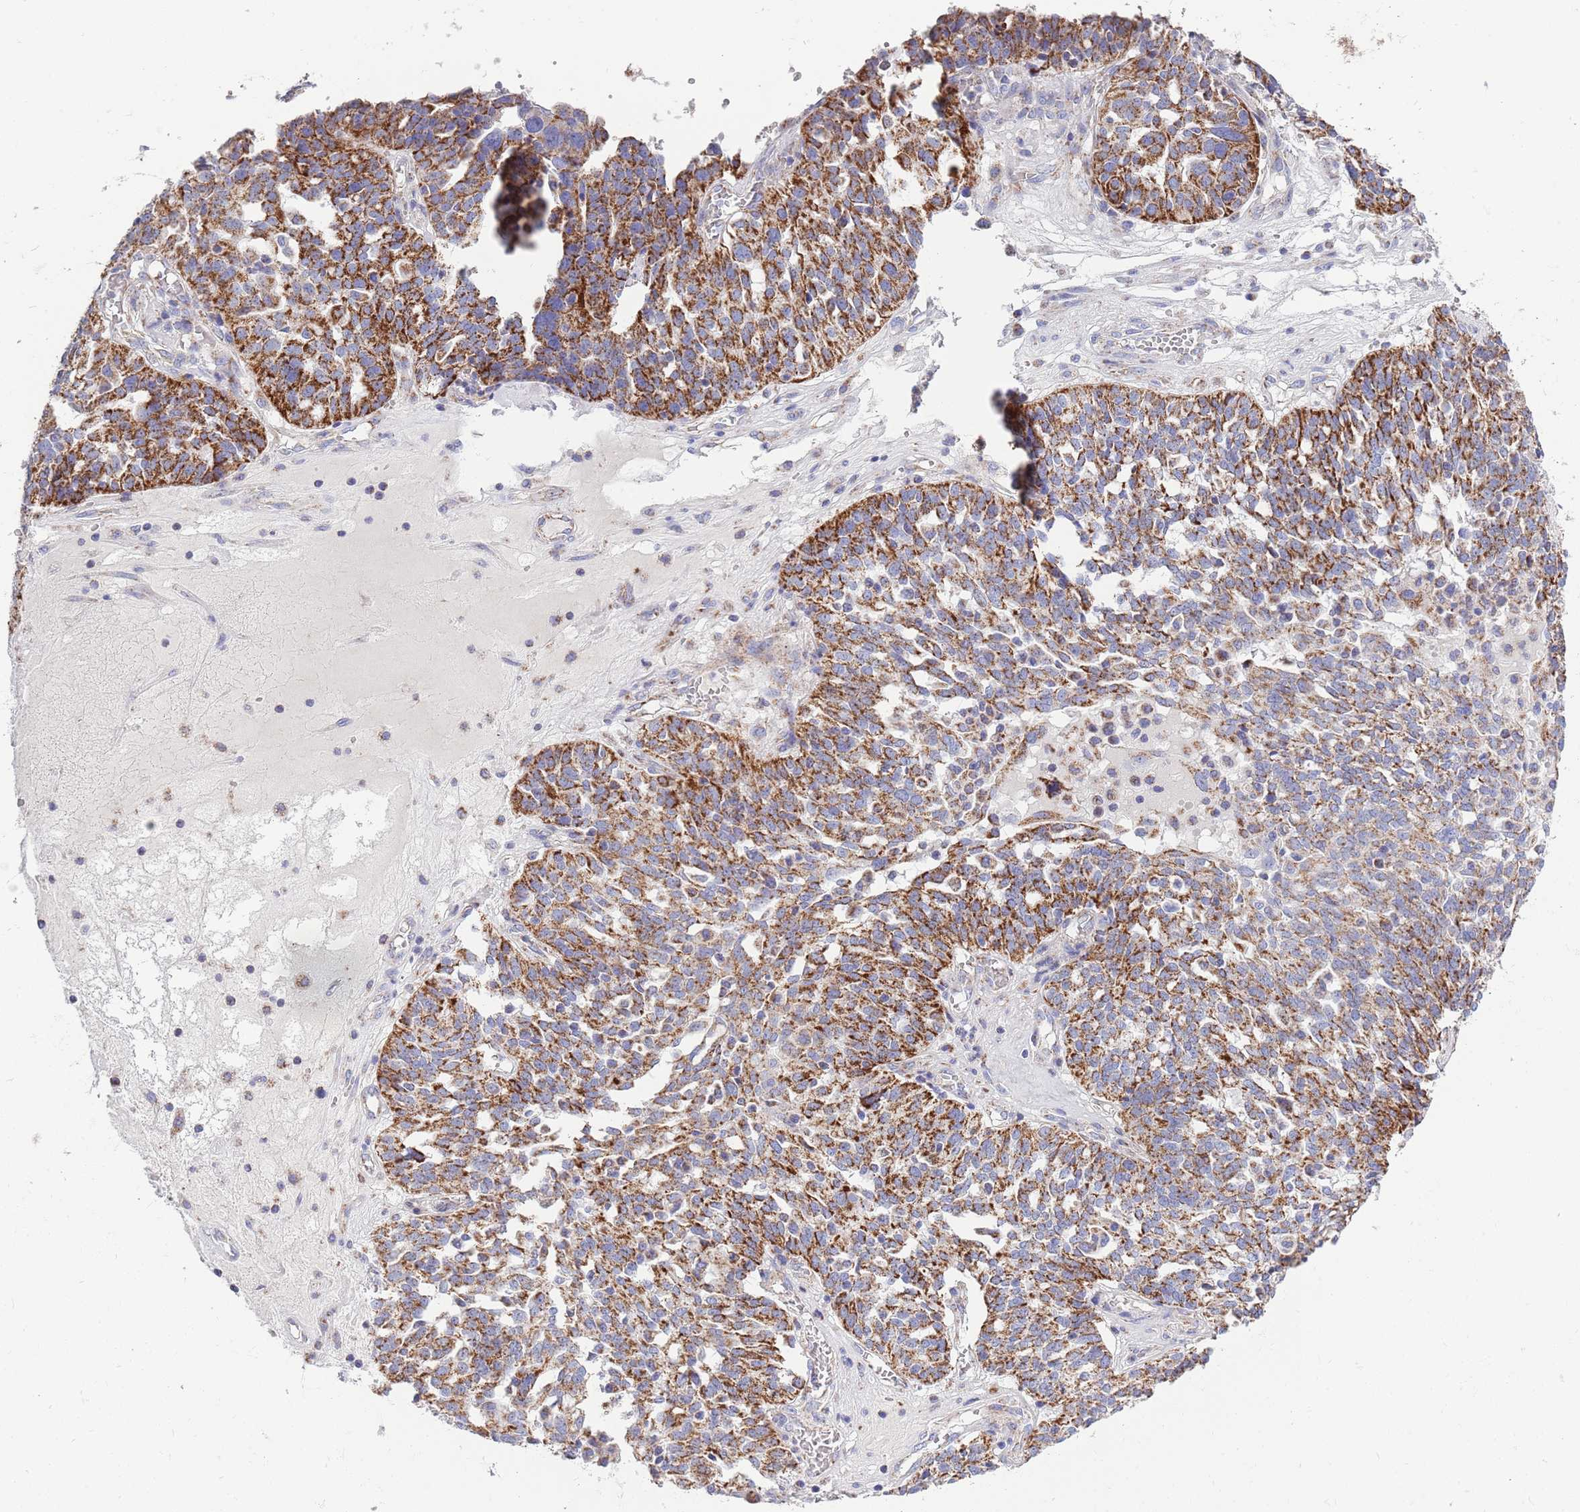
{"staining": {"intensity": "strong", "quantity": ">75%", "location": "cytoplasmic/membranous"}, "tissue": "ovarian cancer", "cell_type": "Tumor cells", "image_type": "cancer", "snomed": [{"axis": "morphology", "description": "Cystadenocarcinoma, serous, NOS"}, {"axis": "topography", "description": "Ovary"}], "caption": "This is an image of IHC staining of serous cystadenocarcinoma (ovarian), which shows strong staining in the cytoplasmic/membranous of tumor cells.", "gene": "EMC8", "patient": {"sex": "female", "age": 59}}